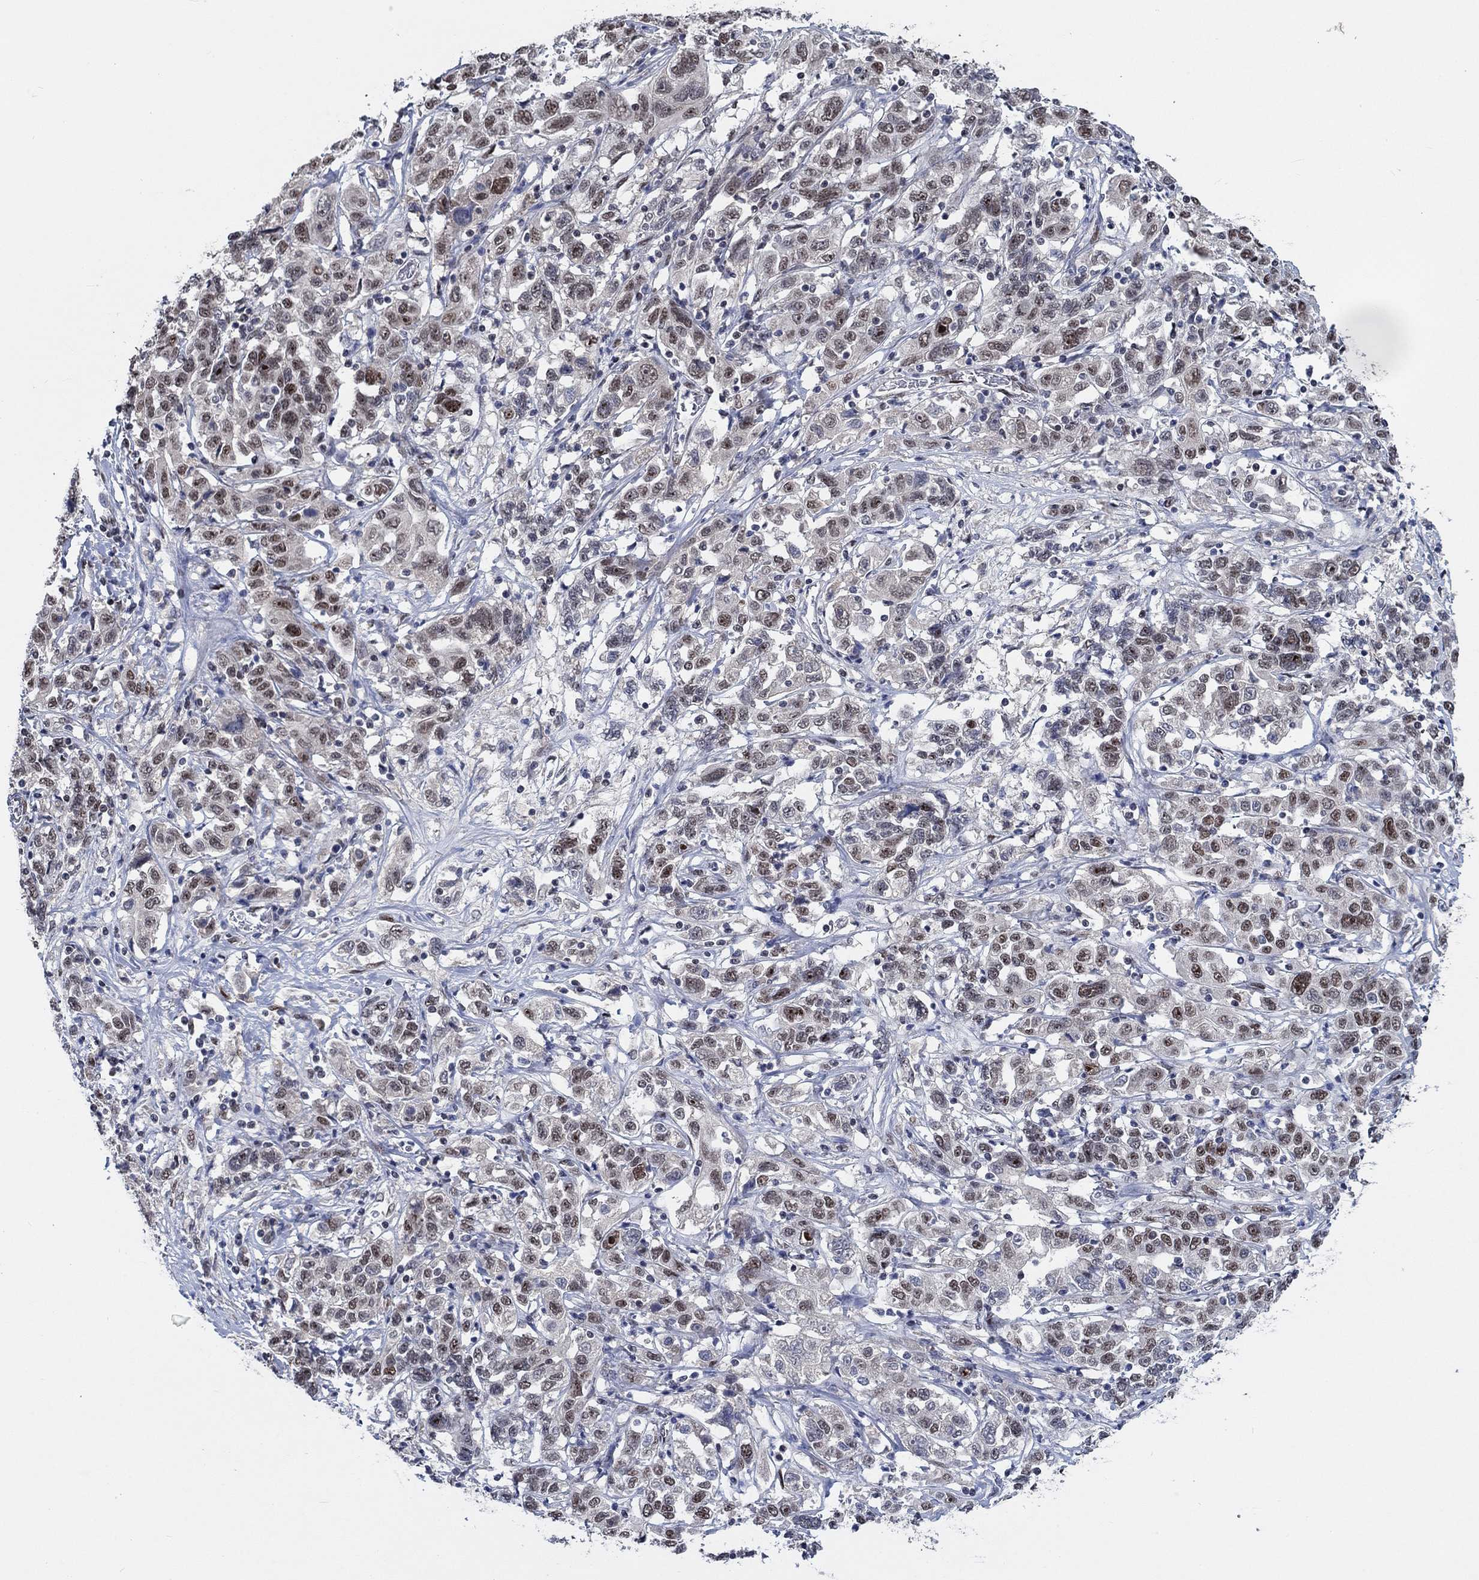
{"staining": {"intensity": "strong", "quantity": "<25%", "location": "nuclear"}, "tissue": "liver cancer", "cell_type": "Tumor cells", "image_type": "cancer", "snomed": [{"axis": "morphology", "description": "Adenocarcinoma, NOS"}, {"axis": "morphology", "description": "Cholangiocarcinoma"}, {"axis": "topography", "description": "Liver"}], "caption": "Brown immunohistochemical staining in cholangiocarcinoma (liver) reveals strong nuclear expression in approximately <25% of tumor cells.", "gene": "HTN1", "patient": {"sex": "male", "age": 64}}